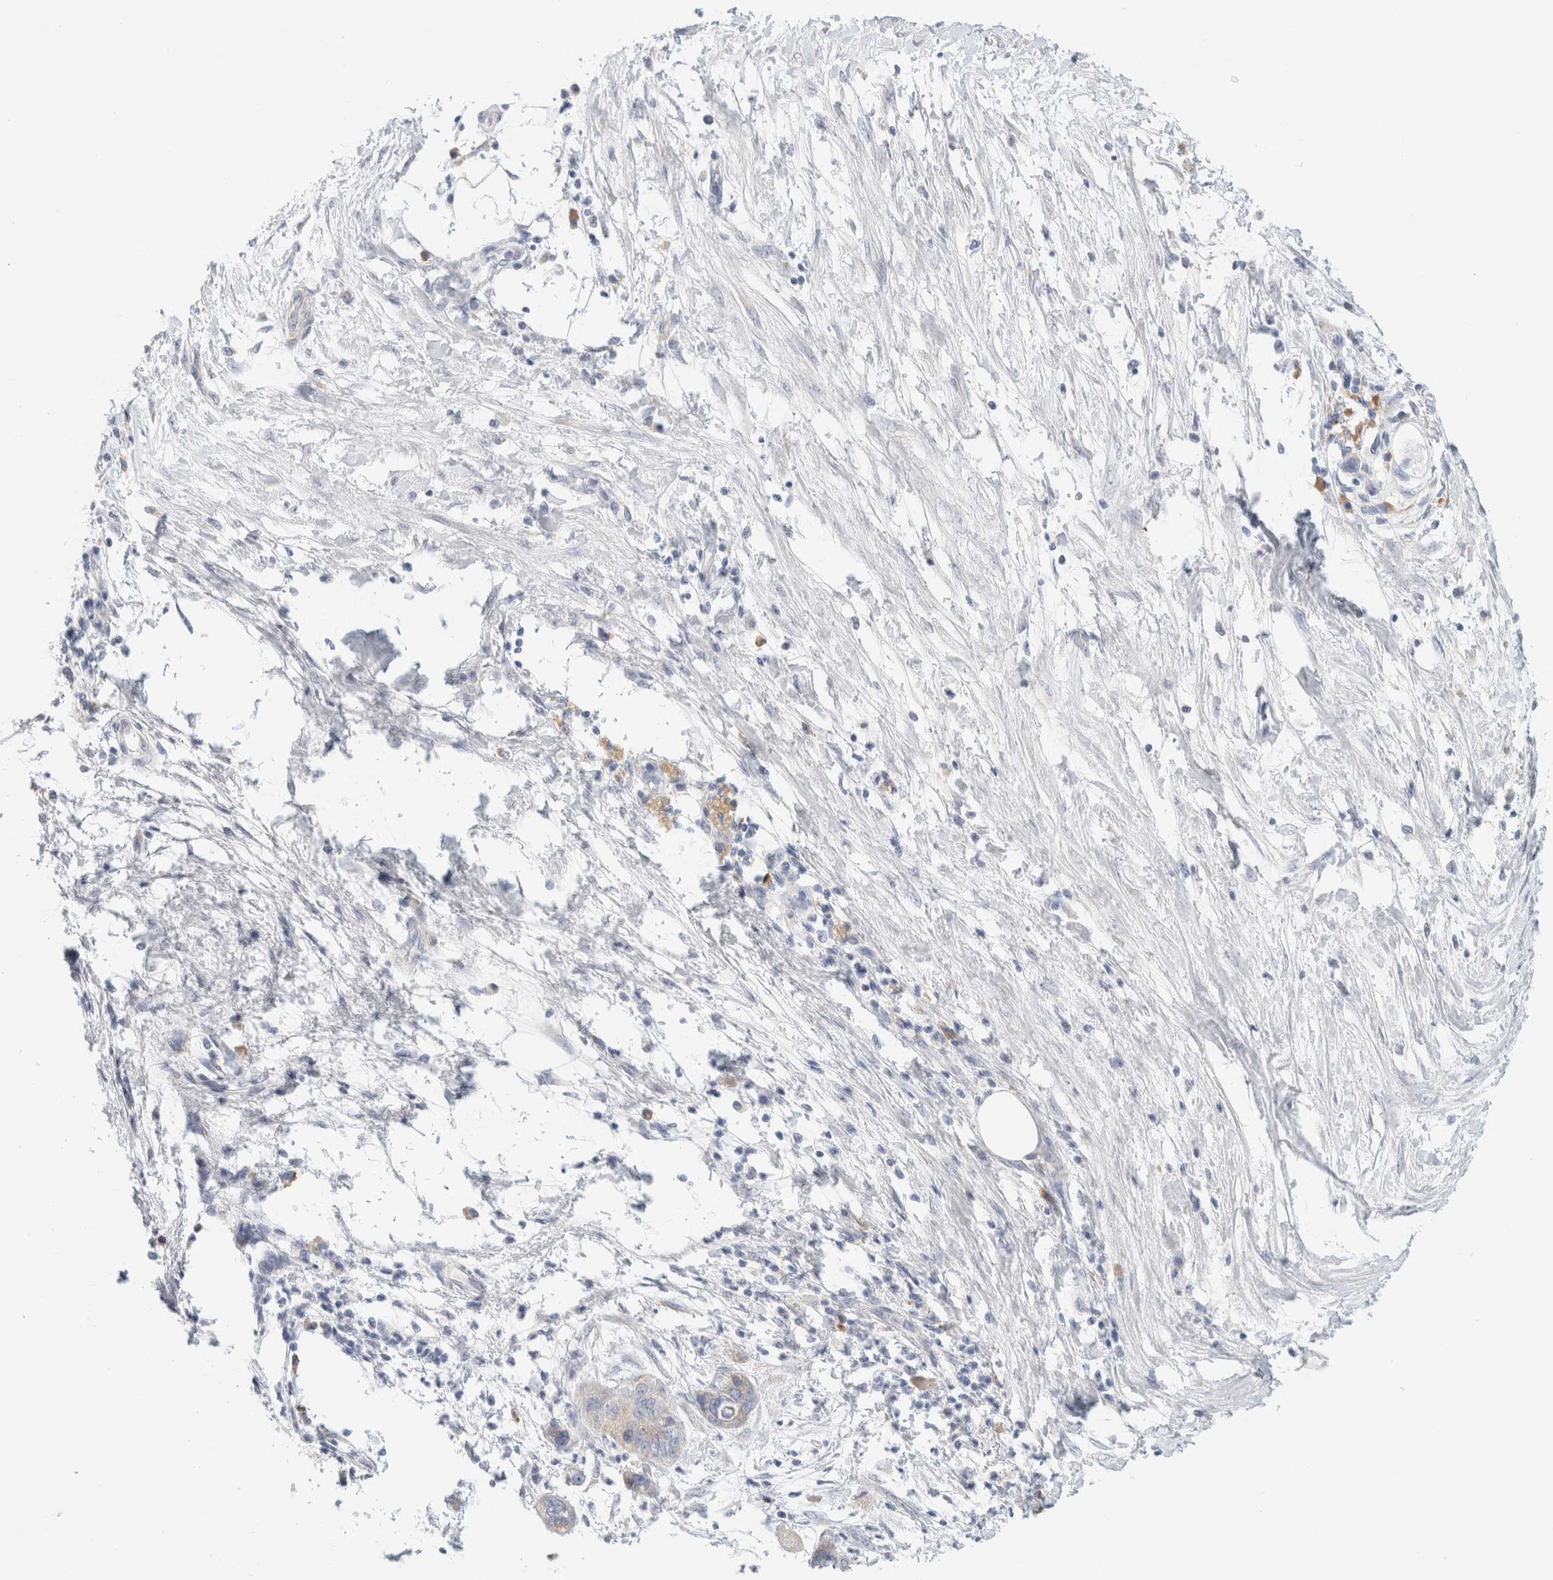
{"staining": {"intensity": "negative", "quantity": "none", "location": "none"}, "tissue": "pancreatic cancer", "cell_type": "Tumor cells", "image_type": "cancer", "snomed": [{"axis": "morphology", "description": "Adenocarcinoma, NOS"}, {"axis": "topography", "description": "Pancreas"}], "caption": "This is a photomicrograph of immunohistochemistry (IHC) staining of pancreatic cancer, which shows no positivity in tumor cells.", "gene": "CSK", "patient": {"sex": "female", "age": 78}}